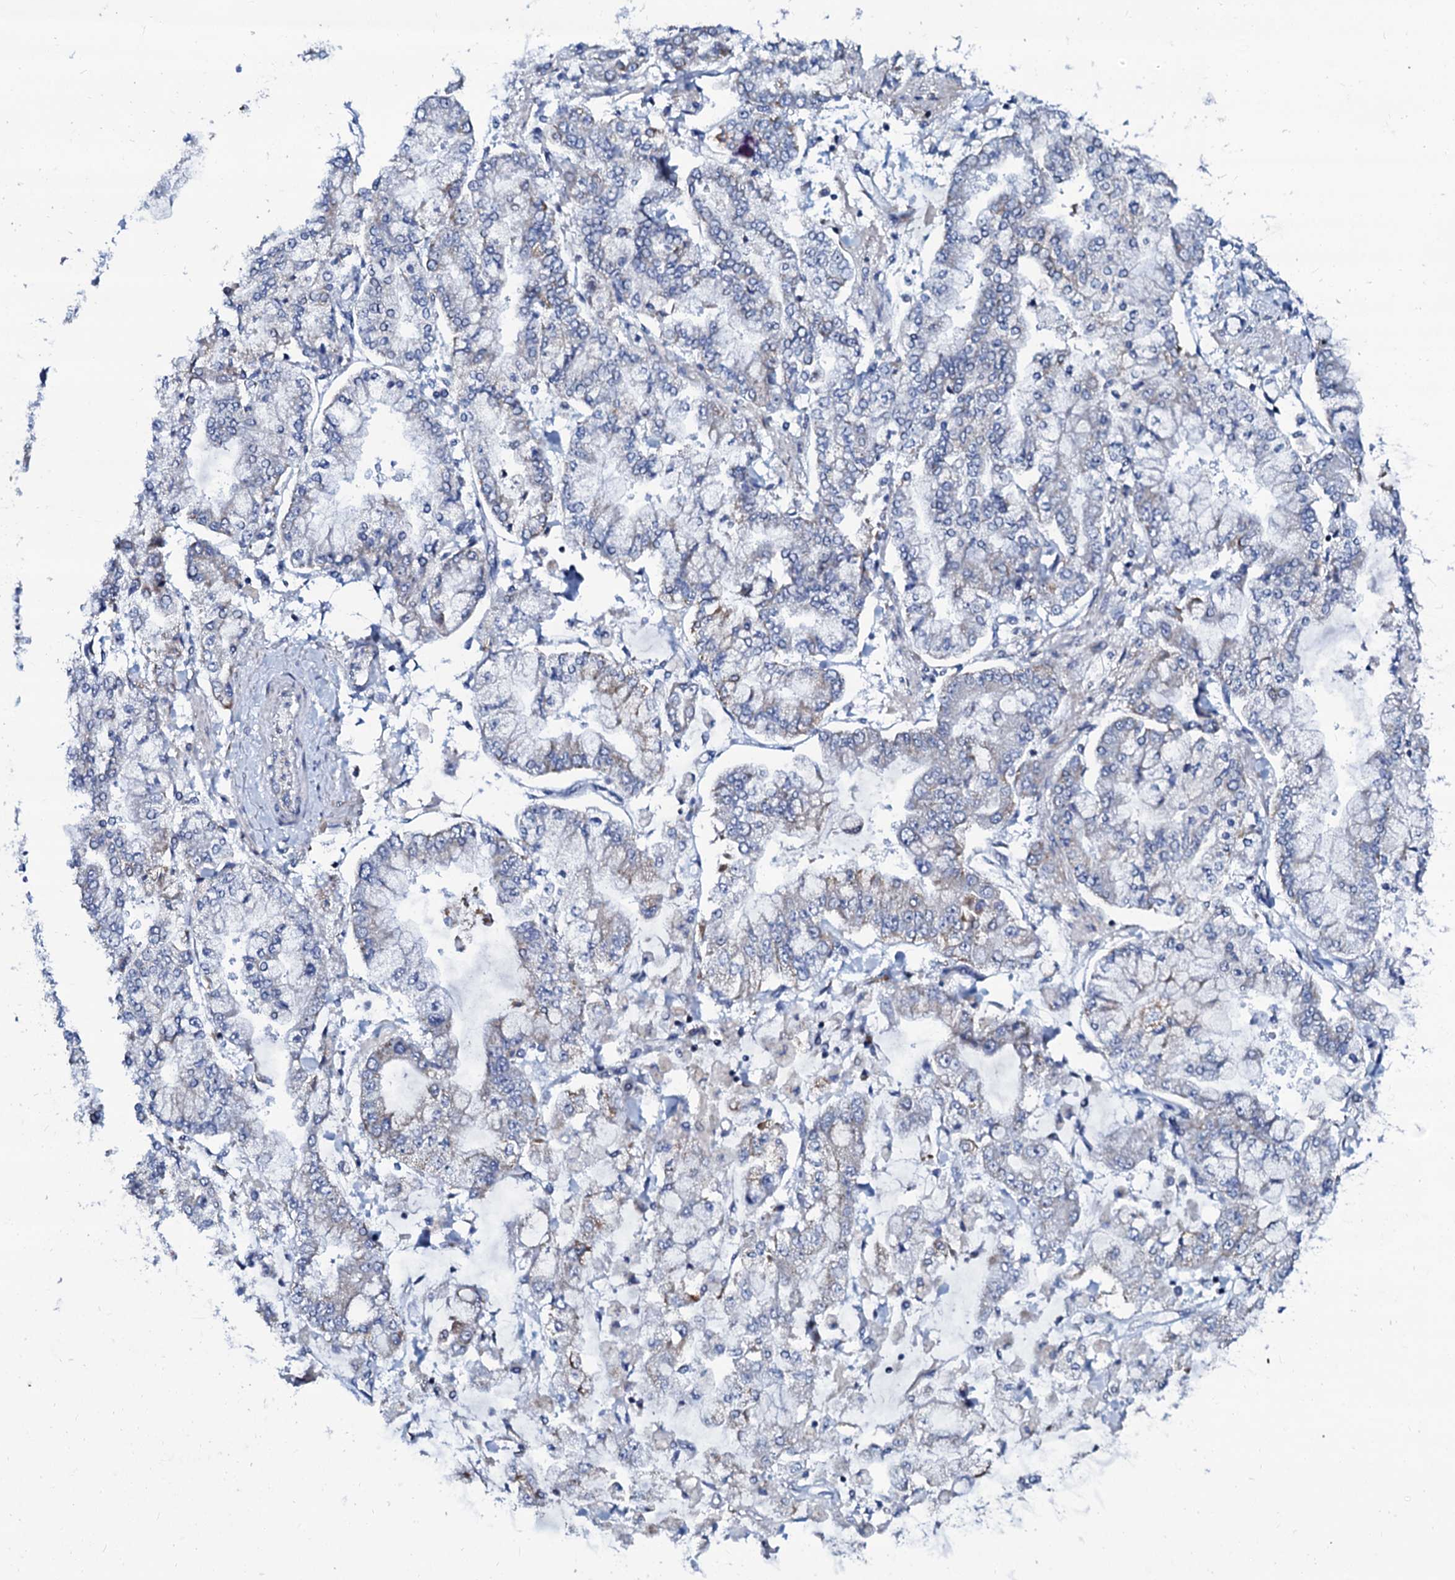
{"staining": {"intensity": "negative", "quantity": "none", "location": "none"}, "tissue": "stomach cancer", "cell_type": "Tumor cells", "image_type": "cancer", "snomed": [{"axis": "morphology", "description": "Normal tissue, NOS"}, {"axis": "morphology", "description": "Adenocarcinoma, NOS"}, {"axis": "topography", "description": "Stomach, upper"}, {"axis": "topography", "description": "Stomach"}], "caption": "Immunohistochemistry micrograph of neoplastic tissue: stomach cancer (adenocarcinoma) stained with DAB (3,3'-diaminobenzidine) demonstrates no significant protein positivity in tumor cells.", "gene": "SLC37A4", "patient": {"sex": "male", "age": 76}}